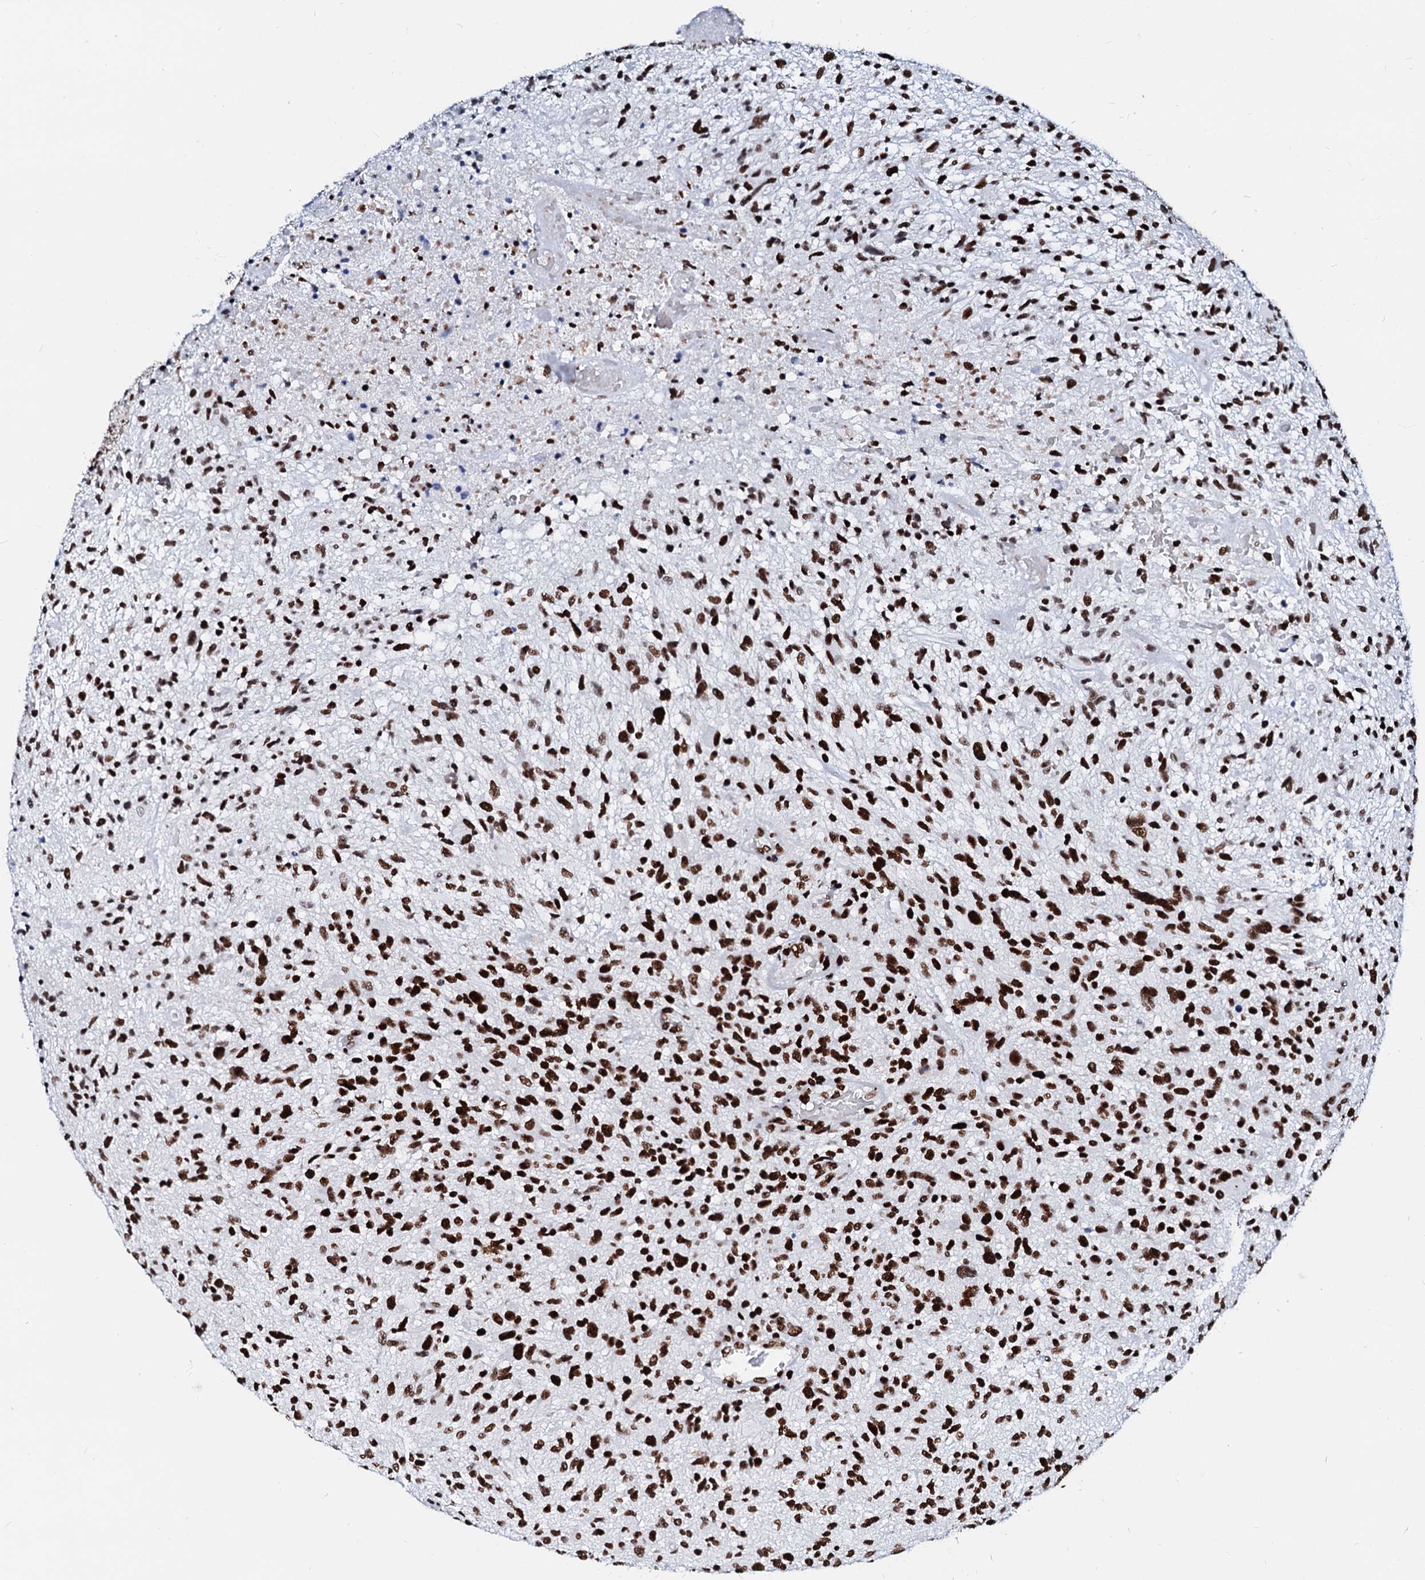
{"staining": {"intensity": "strong", "quantity": ">75%", "location": "nuclear"}, "tissue": "glioma", "cell_type": "Tumor cells", "image_type": "cancer", "snomed": [{"axis": "morphology", "description": "Glioma, malignant, High grade"}, {"axis": "topography", "description": "Brain"}], "caption": "An image showing strong nuclear staining in about >75% of tumor cells in glioma, as visualized by brown immunohistochemical staining.", "gene": "RALY", "patient": {"sex": "male", "age": 47}}